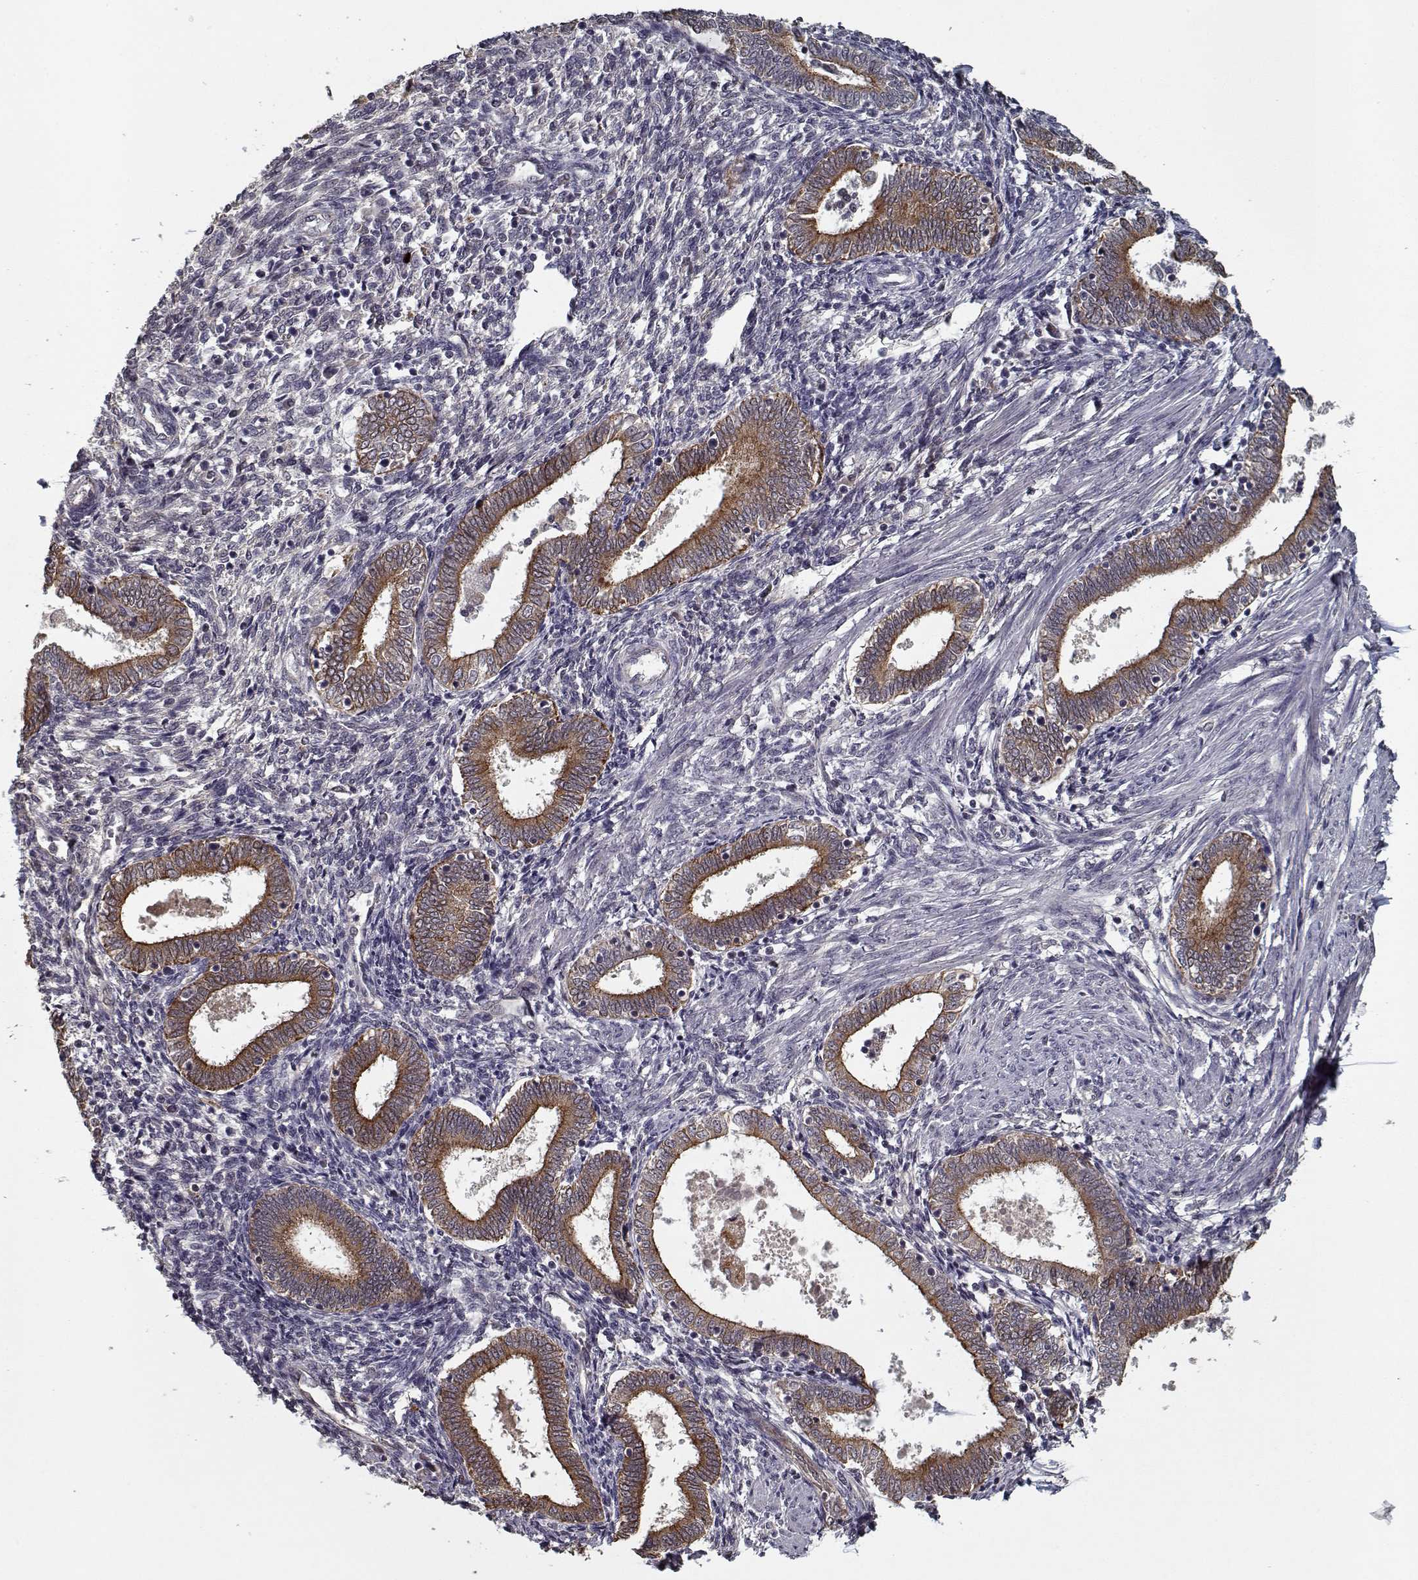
{"staining": {"intensity": "negative", "quantity": "none", "location": "none"}, "tissue": "endometrium", "cell_type": "Cells in endometrial stroma", "image_type": "normal", "snomed": [{"axis": "morphology", "description": "Normal tissue, NOS"}, {"axis": "topography", "description": "Endometrium"}], "caption": "A high-resolution micrograph shows IHC staining of normal endometrium, which reveals no significant staining in cells in endometrial stroma. The staining was performed using DAB (3,3'-diaminobenzidine) to visualize the protein expression in brown, while the nuclei were stained in blue with hematoxylin (Magnification: 20x).", "gene": "NLK", "patient": {"sex": "female", "age": 42}}